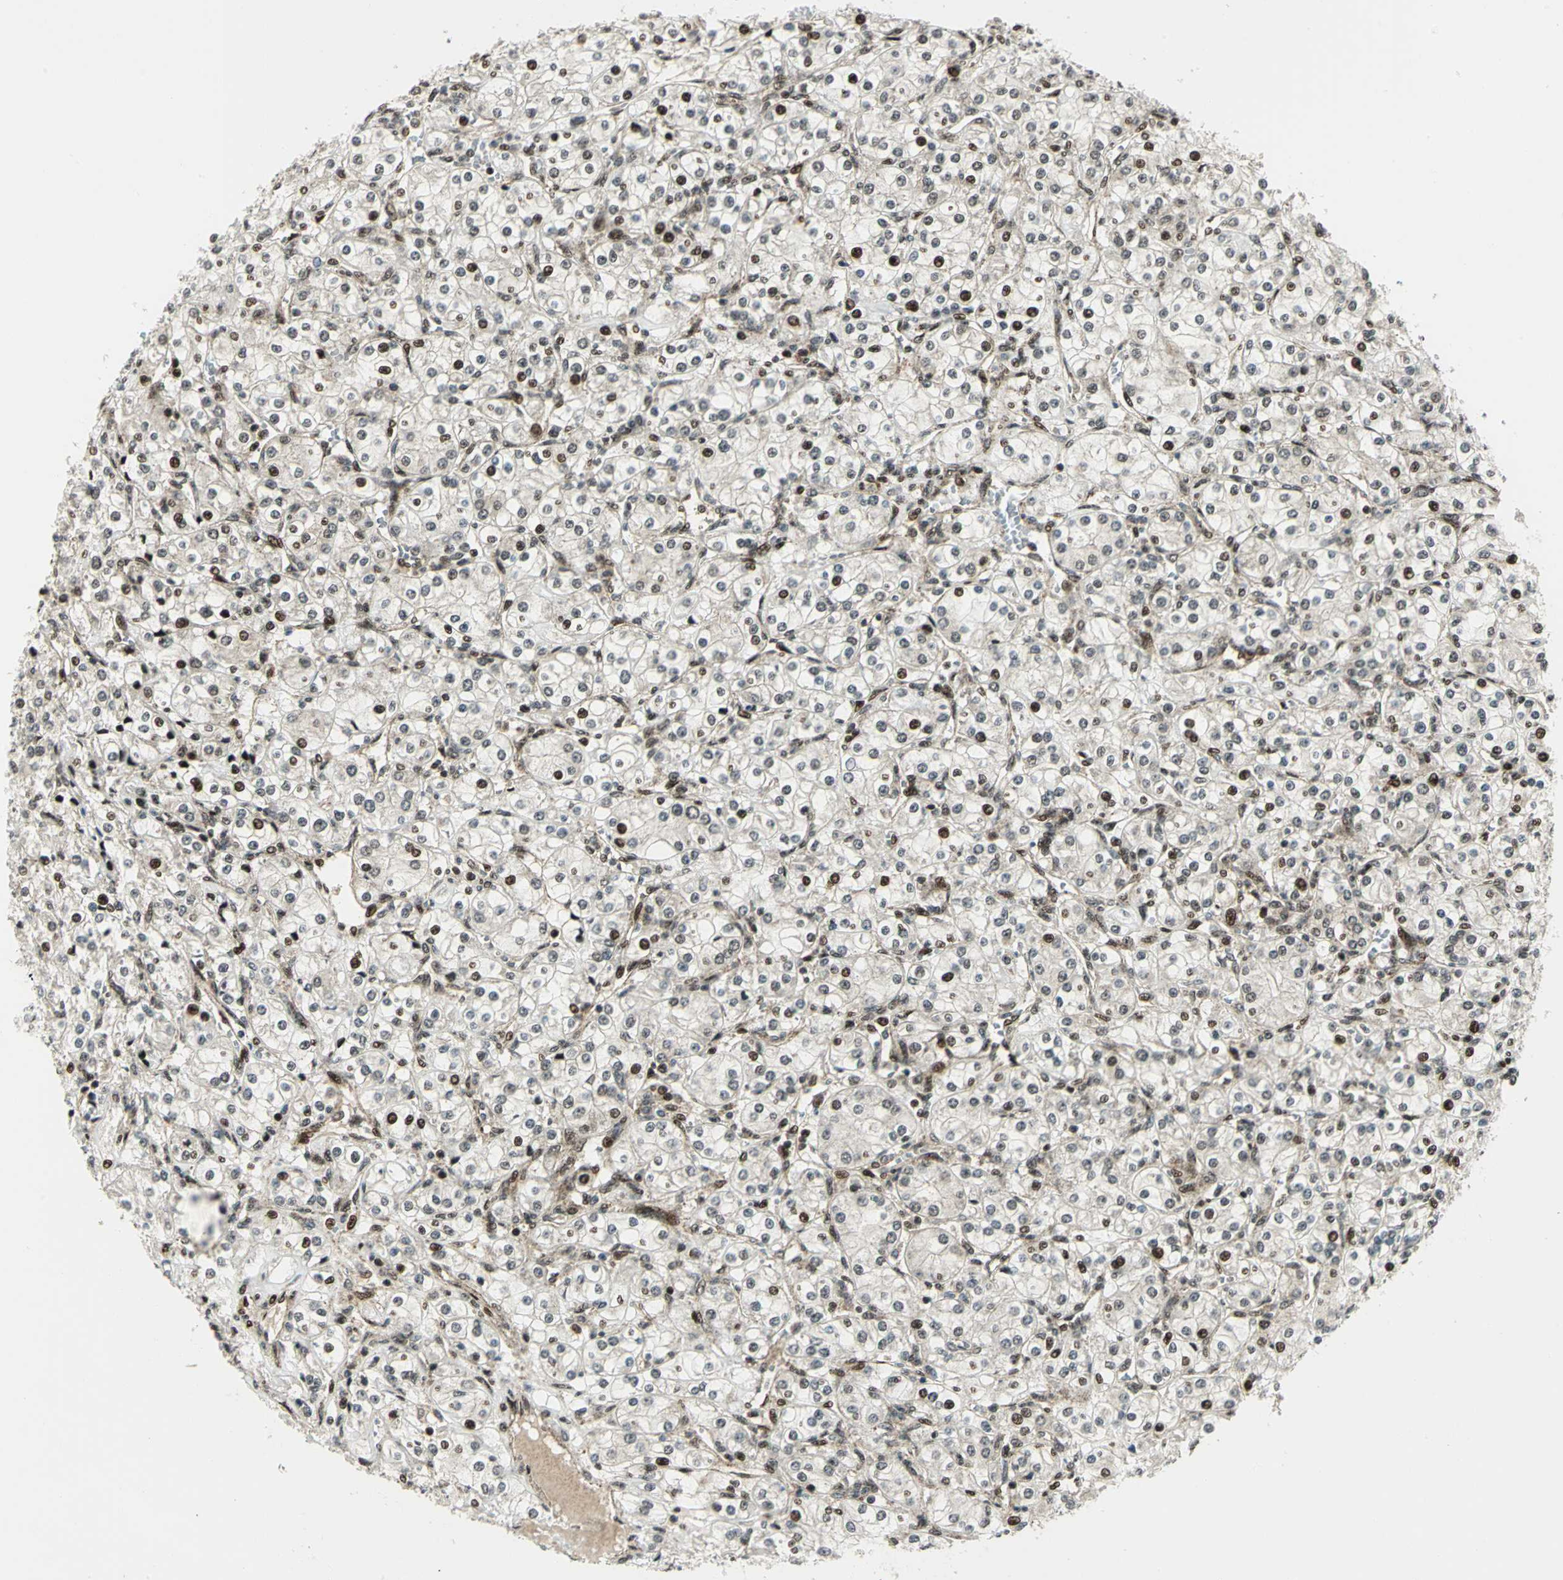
{"staining": {"intensity": "strong", "quantity": "25%-75%", "location": "nuclear"}, "tissue": "renal cancer", "cell_type": "Tumor cells", "image_type": "cancer", "snomed": [{"axis": "morphology", "description": "Adenocarcinoma, NOS"}, {"axis": "topography", "description": "Kidney"}], "caption": "Human renal cancer (adenocarcinoma) stained with a brown dye reveals strong nuclear positive positivity in about 25%-75% of tumor cells.", "gene": "COPS5", "patient": {"sex": "male", "age": 77}}